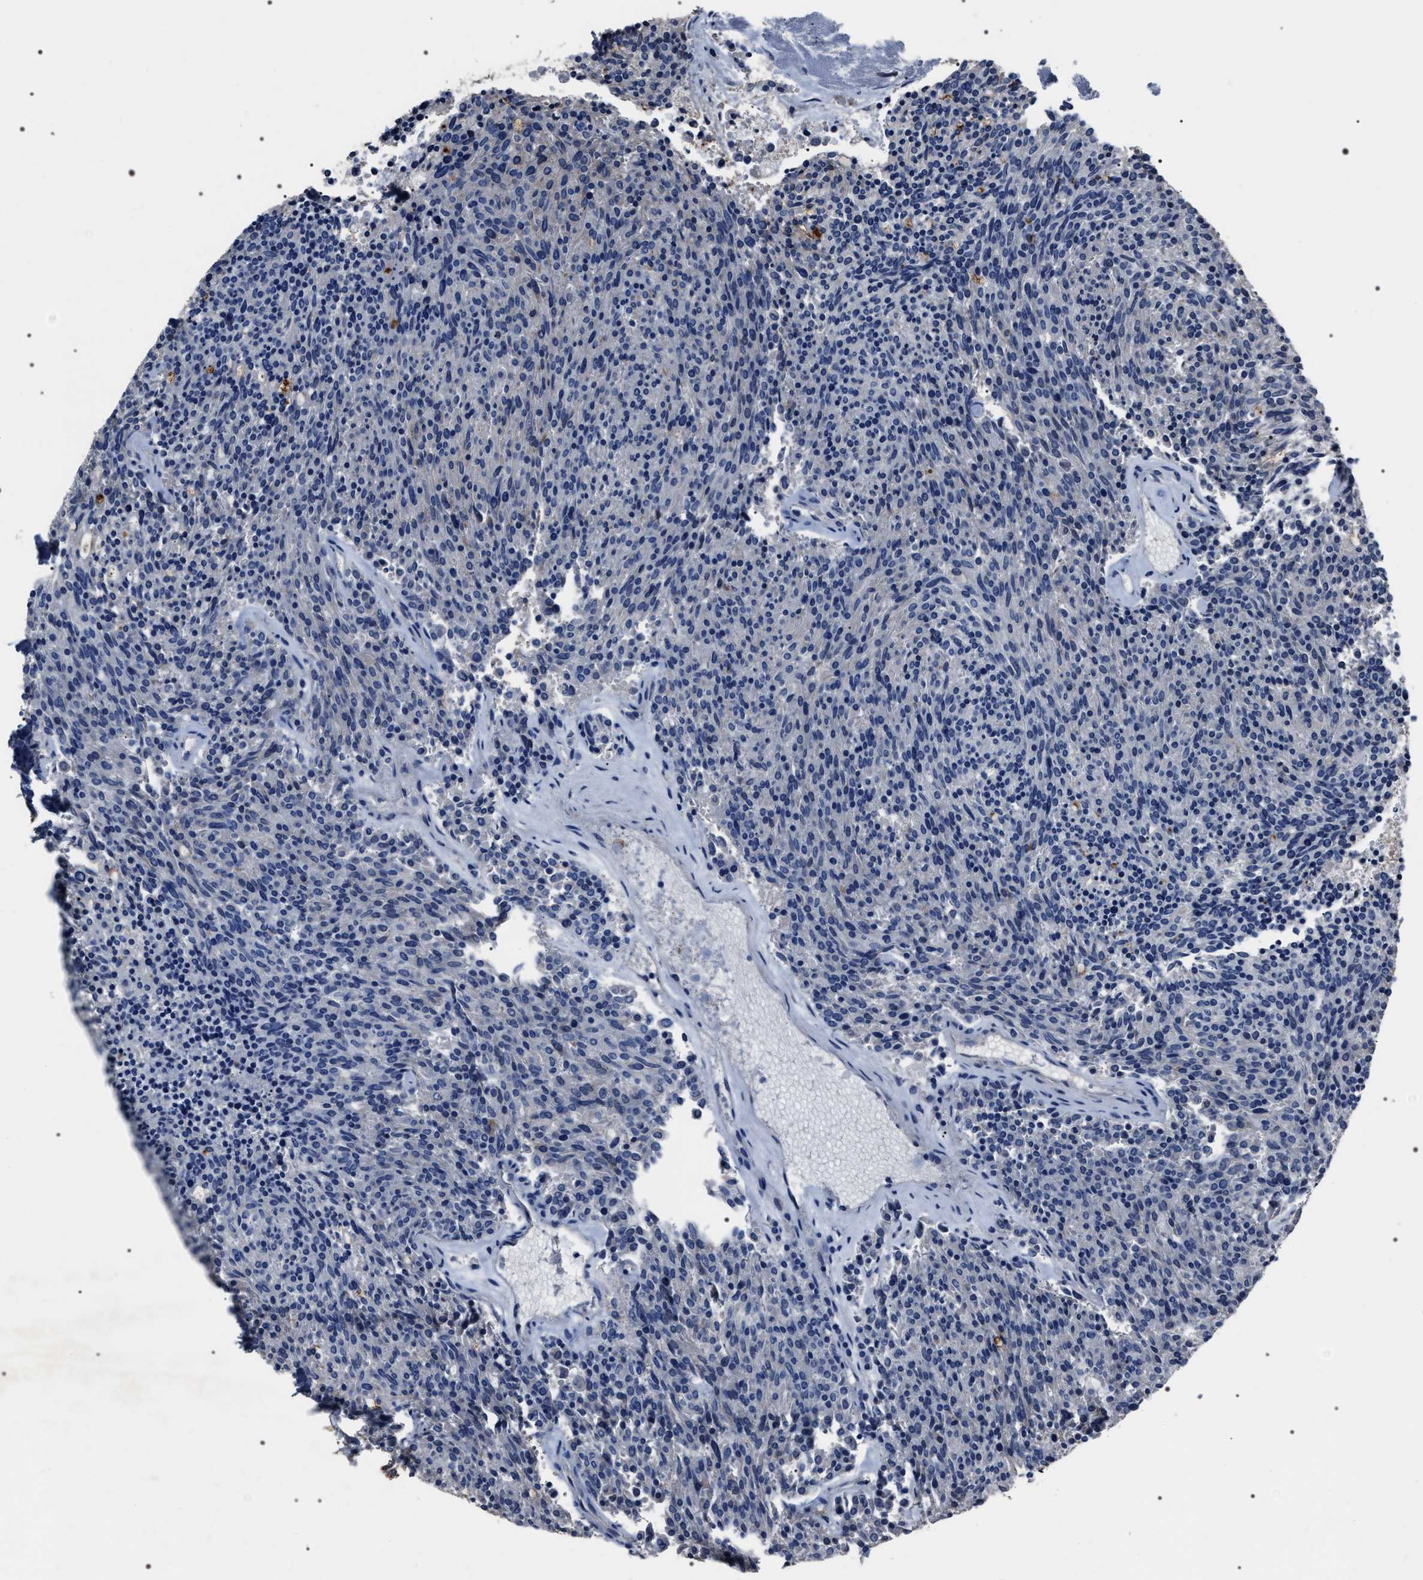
{"staining": {"intensity": "strong", "quantity": "25%-75%", "location": "cytoplasmic/membranous"}, "tissue": "carcinoid", "cell_type": "Tumor cells", "image_type": "cancer", "snomed": [{"axis": "morphology", "description": "Carcinoid, malignant, NOS"}, {"axis": "topography", "description": "Colon"}], "caption": "Carcinoid (malignant) stained with a protein marker shows strong staining in tumor cells.", "gene": "TRIM54", "patient": {"sex": "female", "age": 52}}